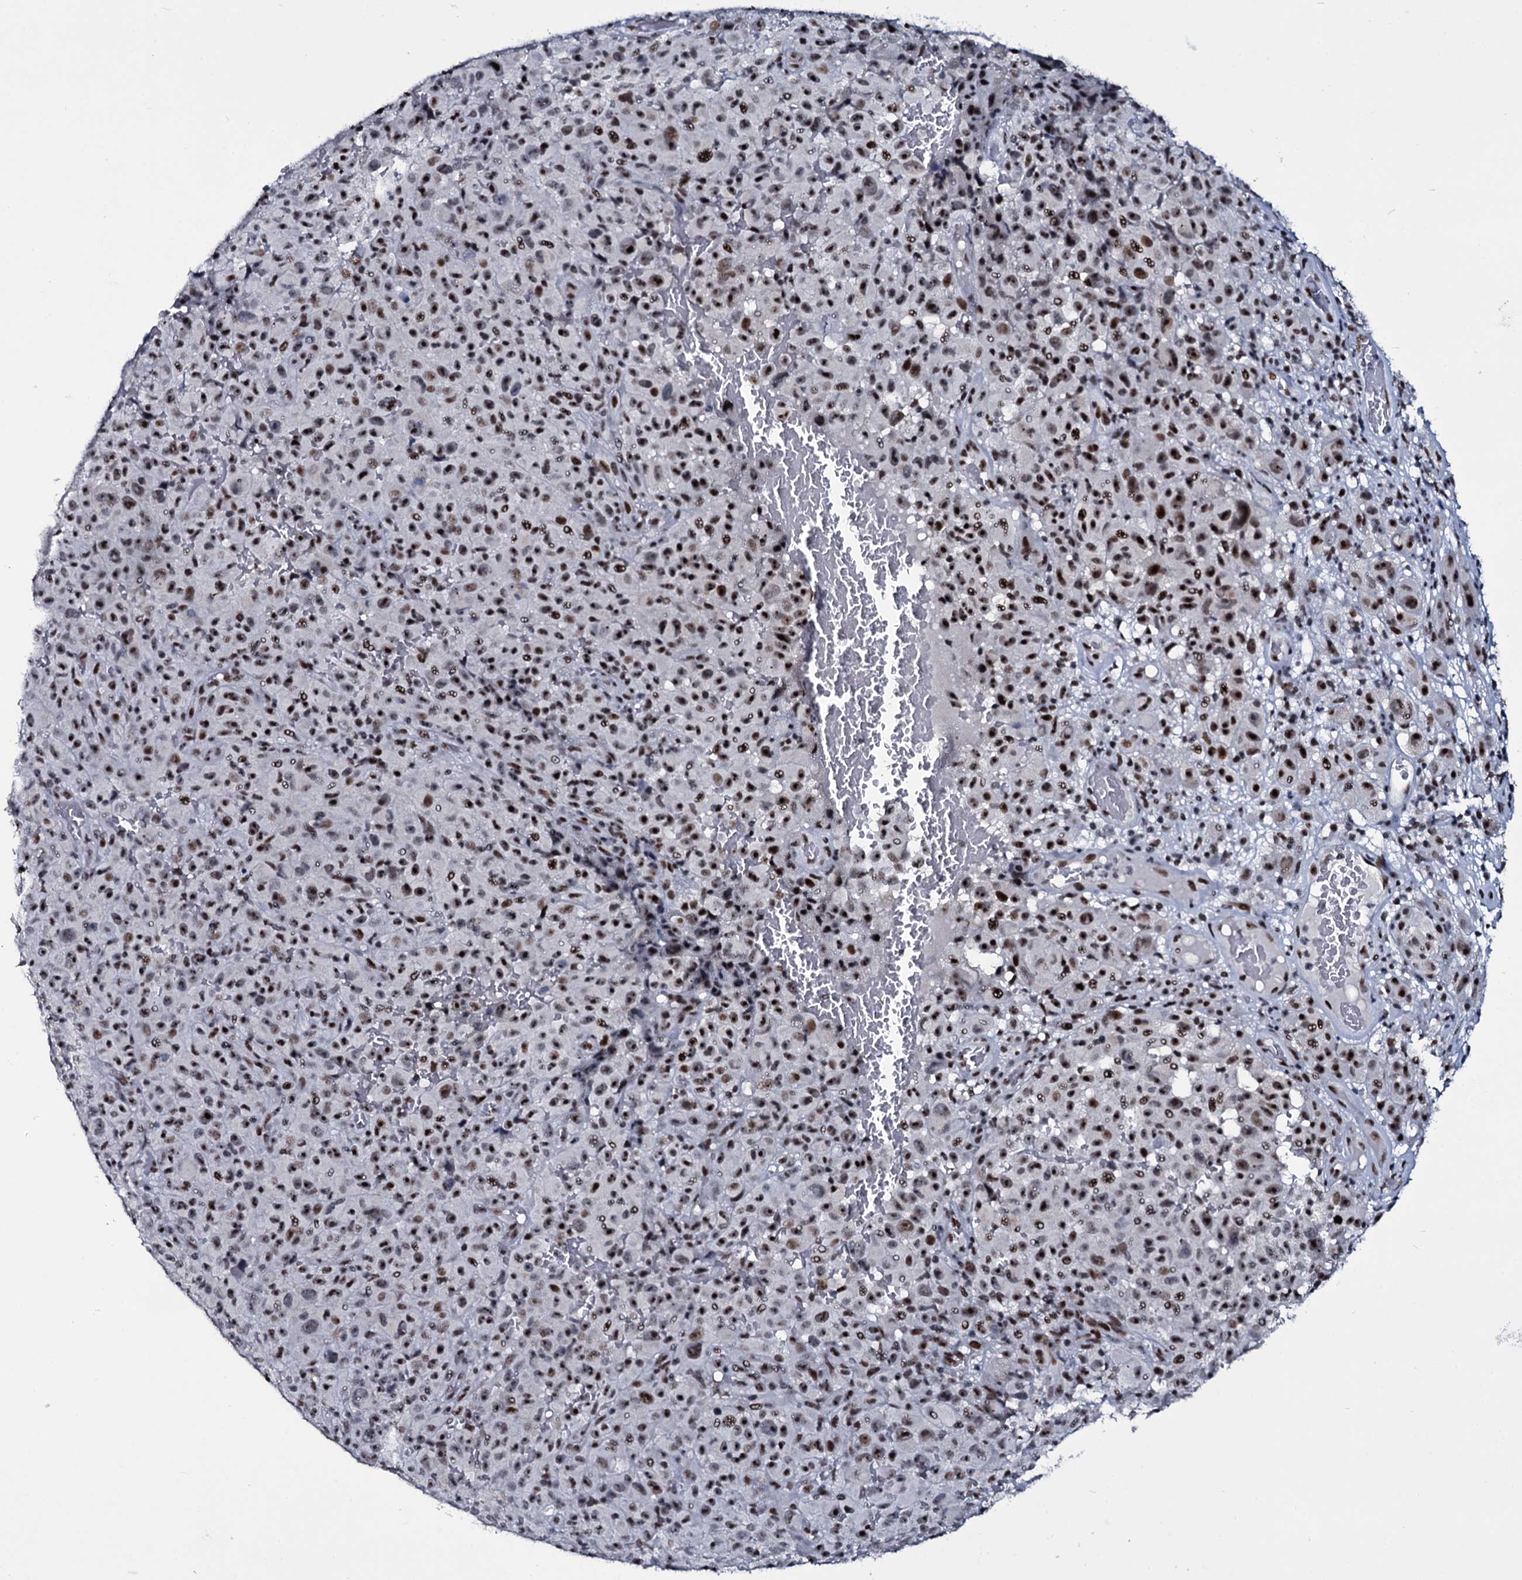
{"staining": {"intensity": "moderate", "quantity": ">75%", "location": "nuclear"}, "tissue": "melanoma", "cell_type": "Tumor cells", "image_type": "cancer", "snomed": [{"axis": "morphology", "description": "Malignant melanoma, NOS"}, {"axis": "topography", "description": "Skin"}], "caption": "Malignant melanoma tissue exhibits moderate nuclear staining in about >75% of tumor cells", "gene": "ZMIZ2", "patient": {"sex": "female", "age": 82}}